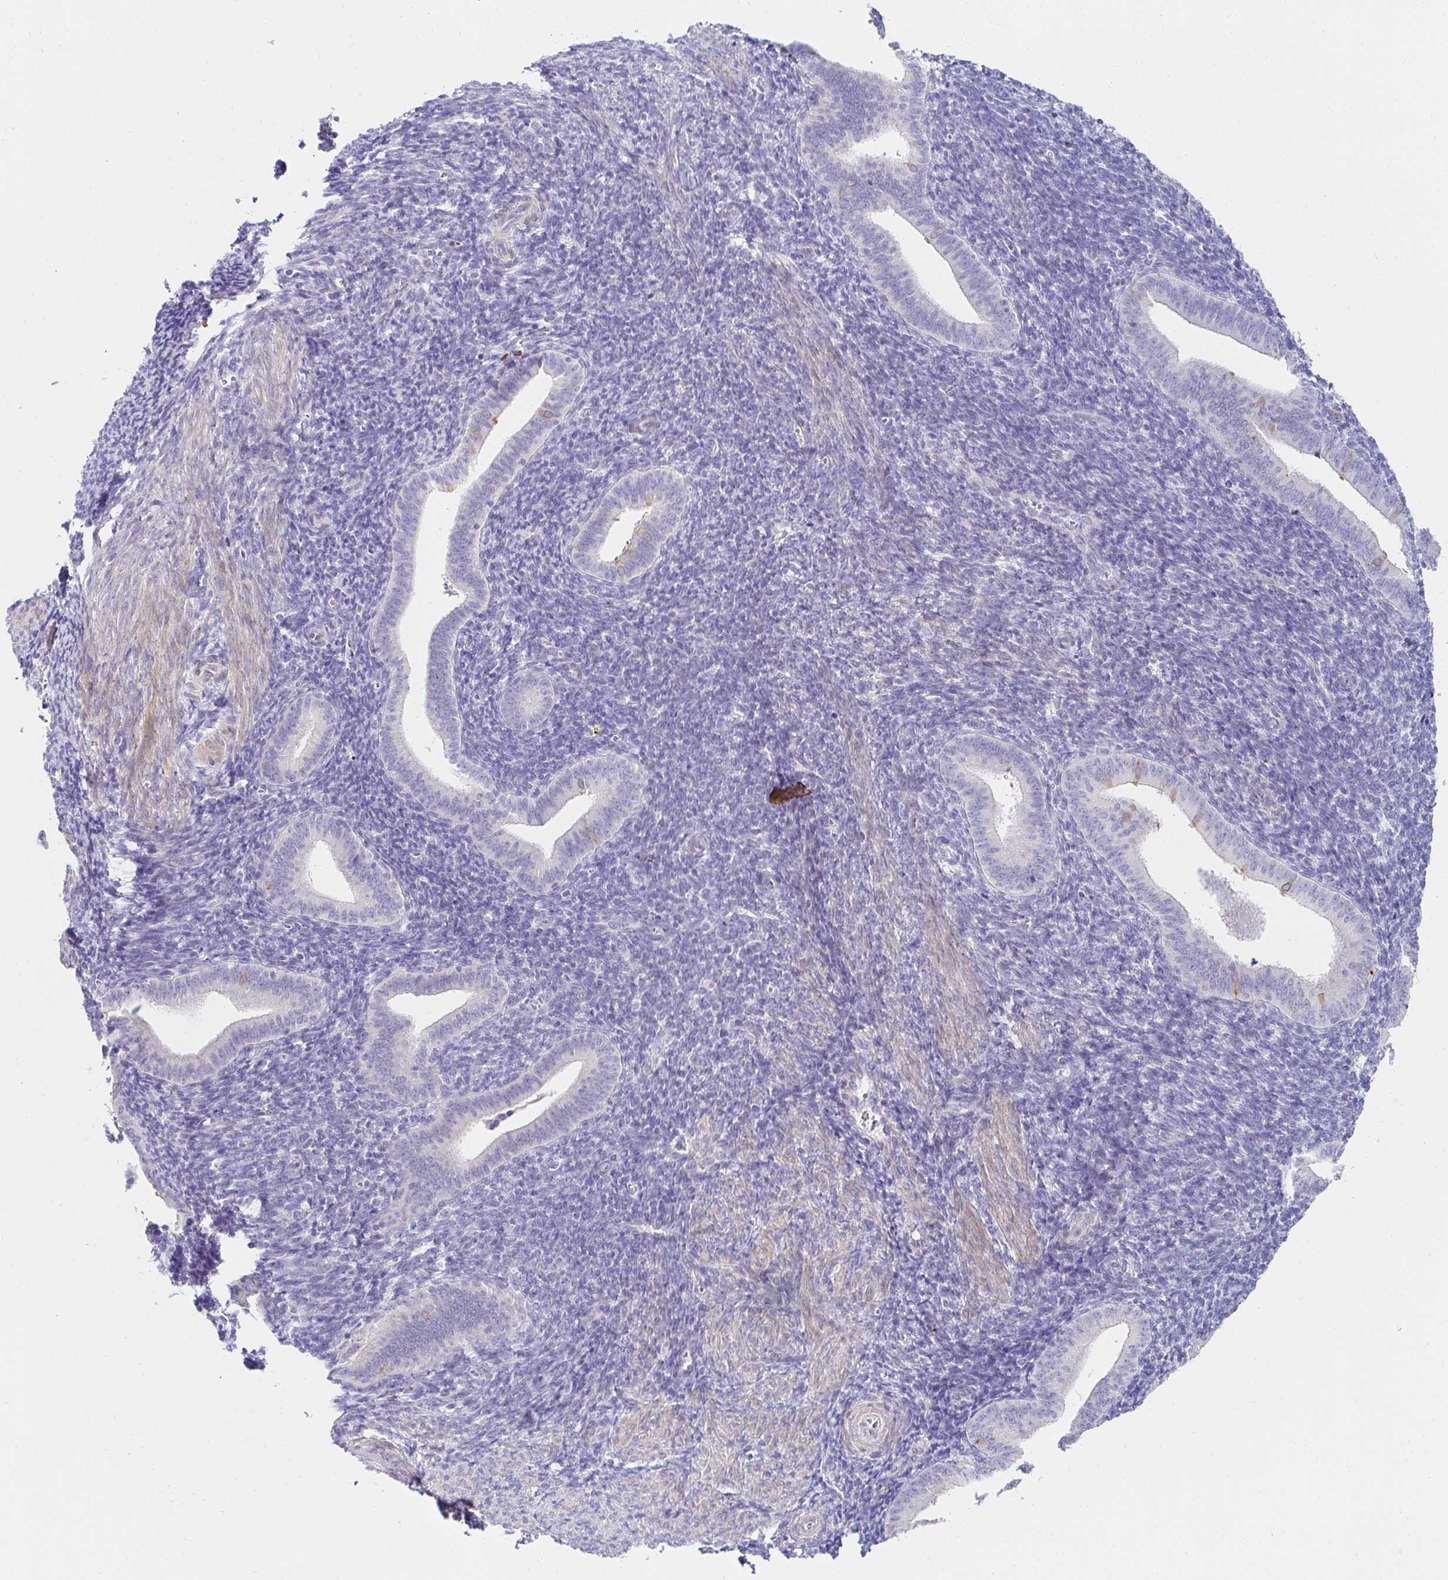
{"staining": {"intensity": "negative", "quantity": "none", "location": "none"}, "tissue": "endometrium", "cell_type": "Cells in endometrial stroma", "image_type": "normal", "snomed": [{"axis": "morphology", "description": "Normal tissue, NOS"}, {"axis": "topography", "description": "Endometrium"}], "caption": "Immunohistochemical staining of benign endometrium exhibits no significant expression in cells in endometrial stroma.", "gene": "AKAP14", "patient": {"sex": "female", "age": 25}}